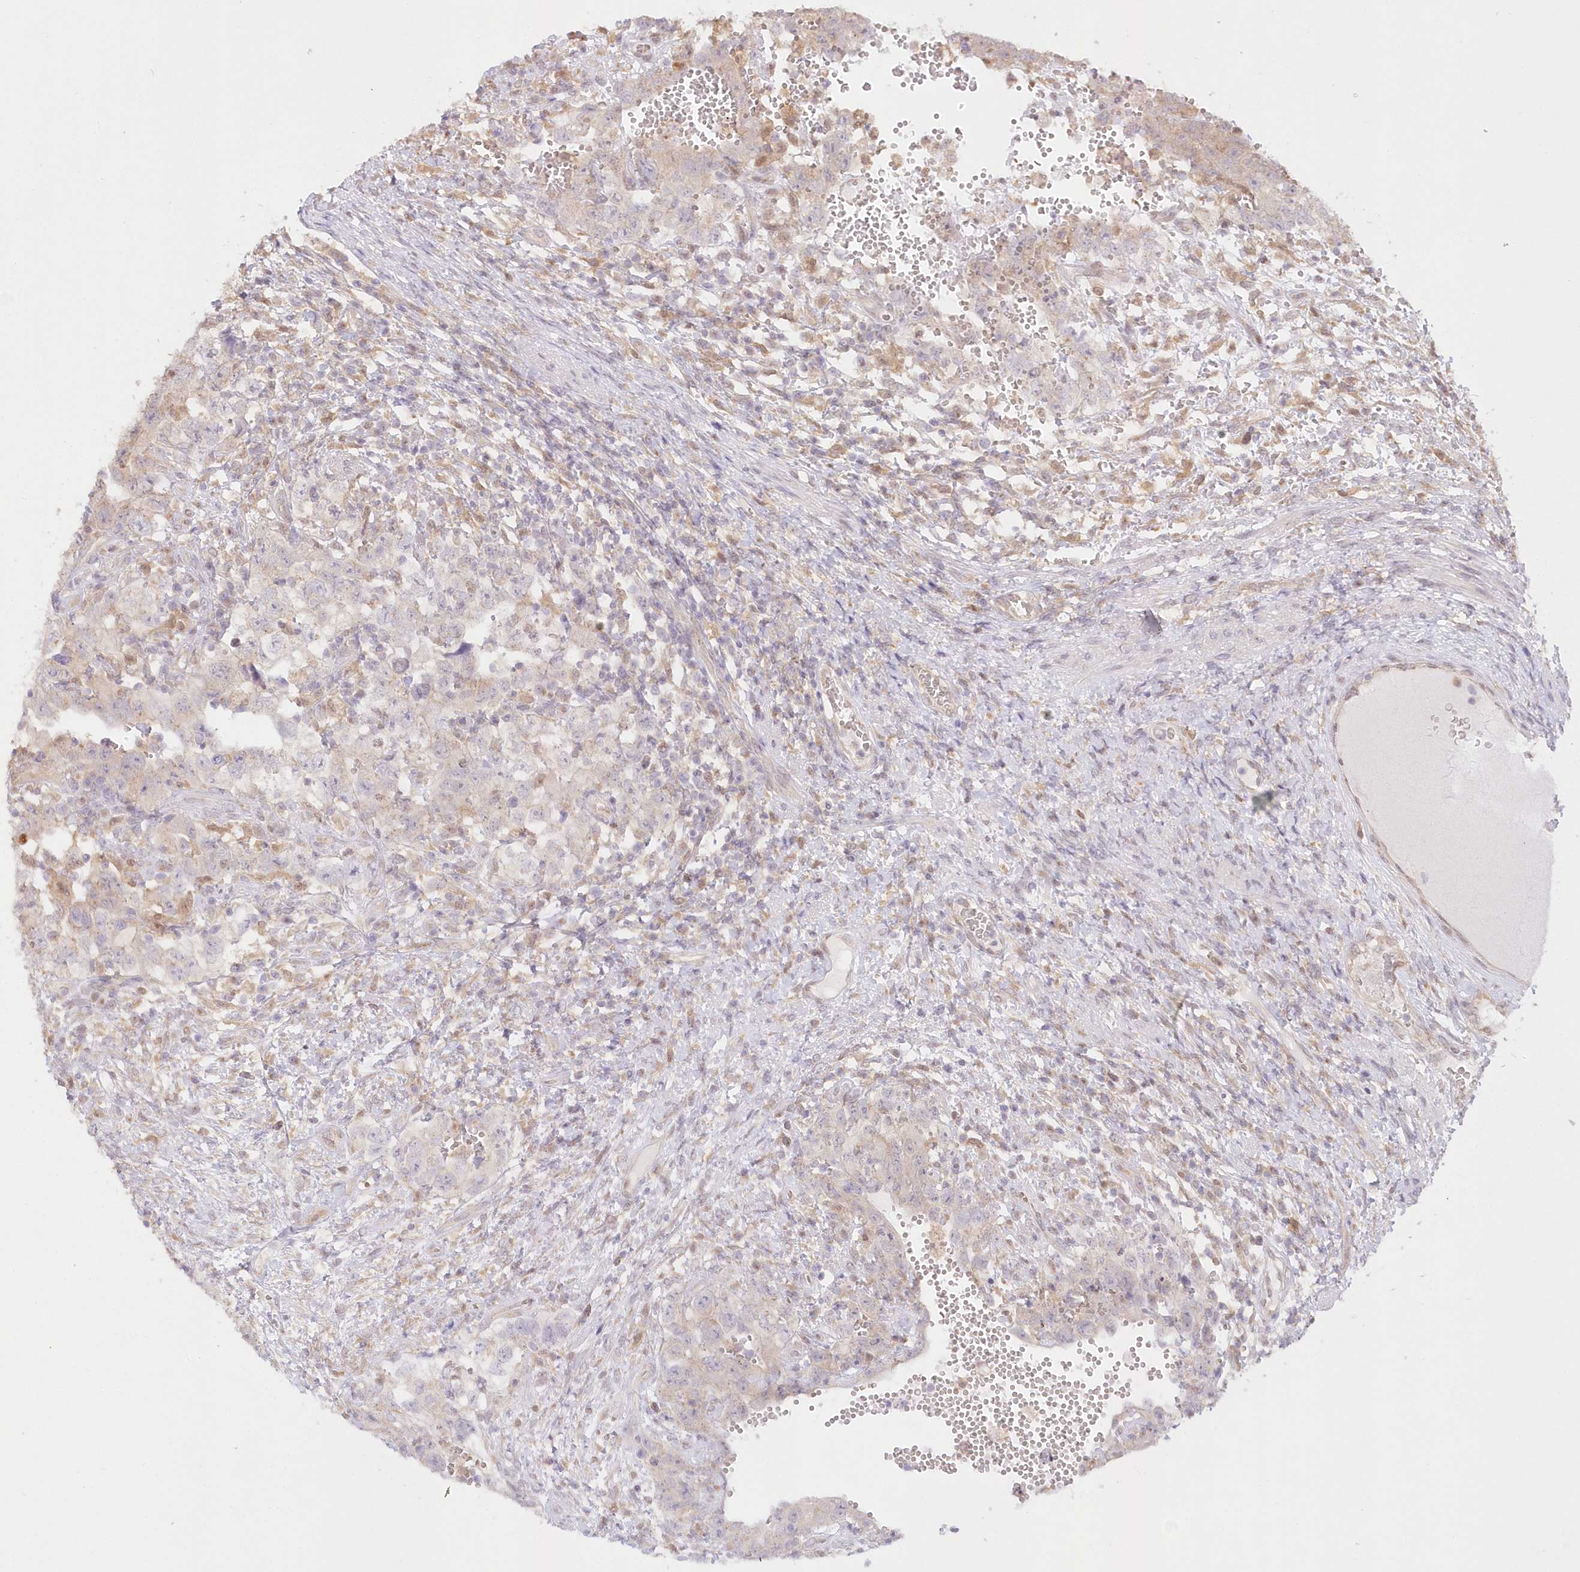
{"staining": {"intensity": "negative", "quantity": "none", "location": "none"}, "tissue": "testis cancer", "cell_type": "Tumor cells", "image_type": "cancer", "snomed": [{"axis": "morphology", "description": "Carcinoma, Embryonal, NOS"}, {"axis": "topography", "description": "Testis"}], "caption": "Embryonal carcinoma (testis) was stained to show a protein in brown. There is no significant staining in tumor cells.", "gene": "RNPEP", "patient": {"sex": "male", "age": 26}}